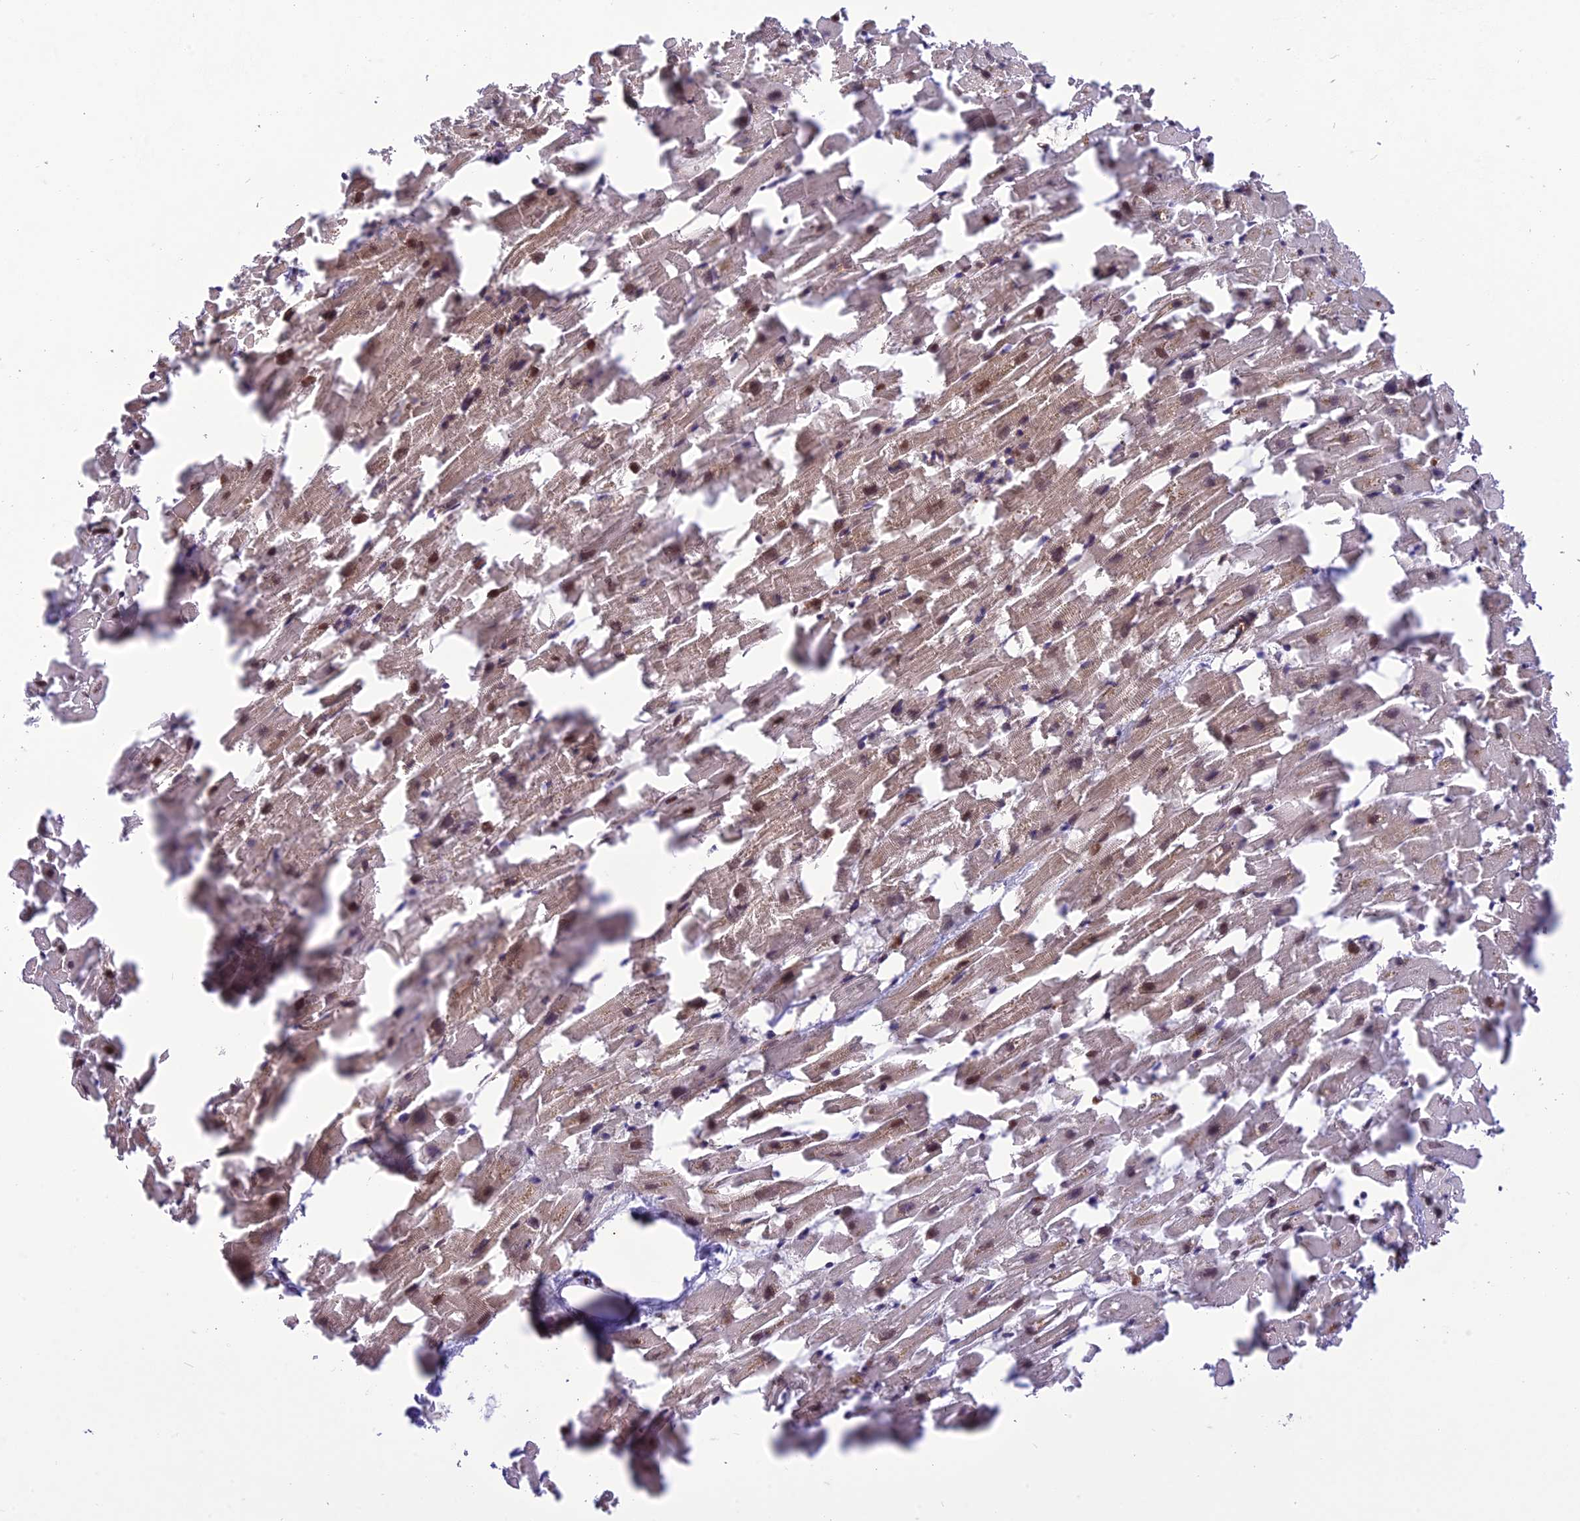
{"staining": {"intensity": "moderate", "quantity": "25%-75%", "location": "cytoplasmic/membranous,nuclear"}, "tissue": "heart muscle", "cell_type": "Cardiomyocytes", "image_type": "normal", "snomed": [{"axis": "morphology", "description": "Normal tissue, NOS"}, {"axis": "topography", "description": "Heart"}], "caption": "The histopathology image reveals a brown stain indicating the presence of a protein in the cytoplasmic/membranous,nuclear of cardiomyocytes in heart muscle. (IHC, brightfield microscopy, high magnification).", "gene": "HPSE2", "patient": {"sex": "female", "age": 64}}